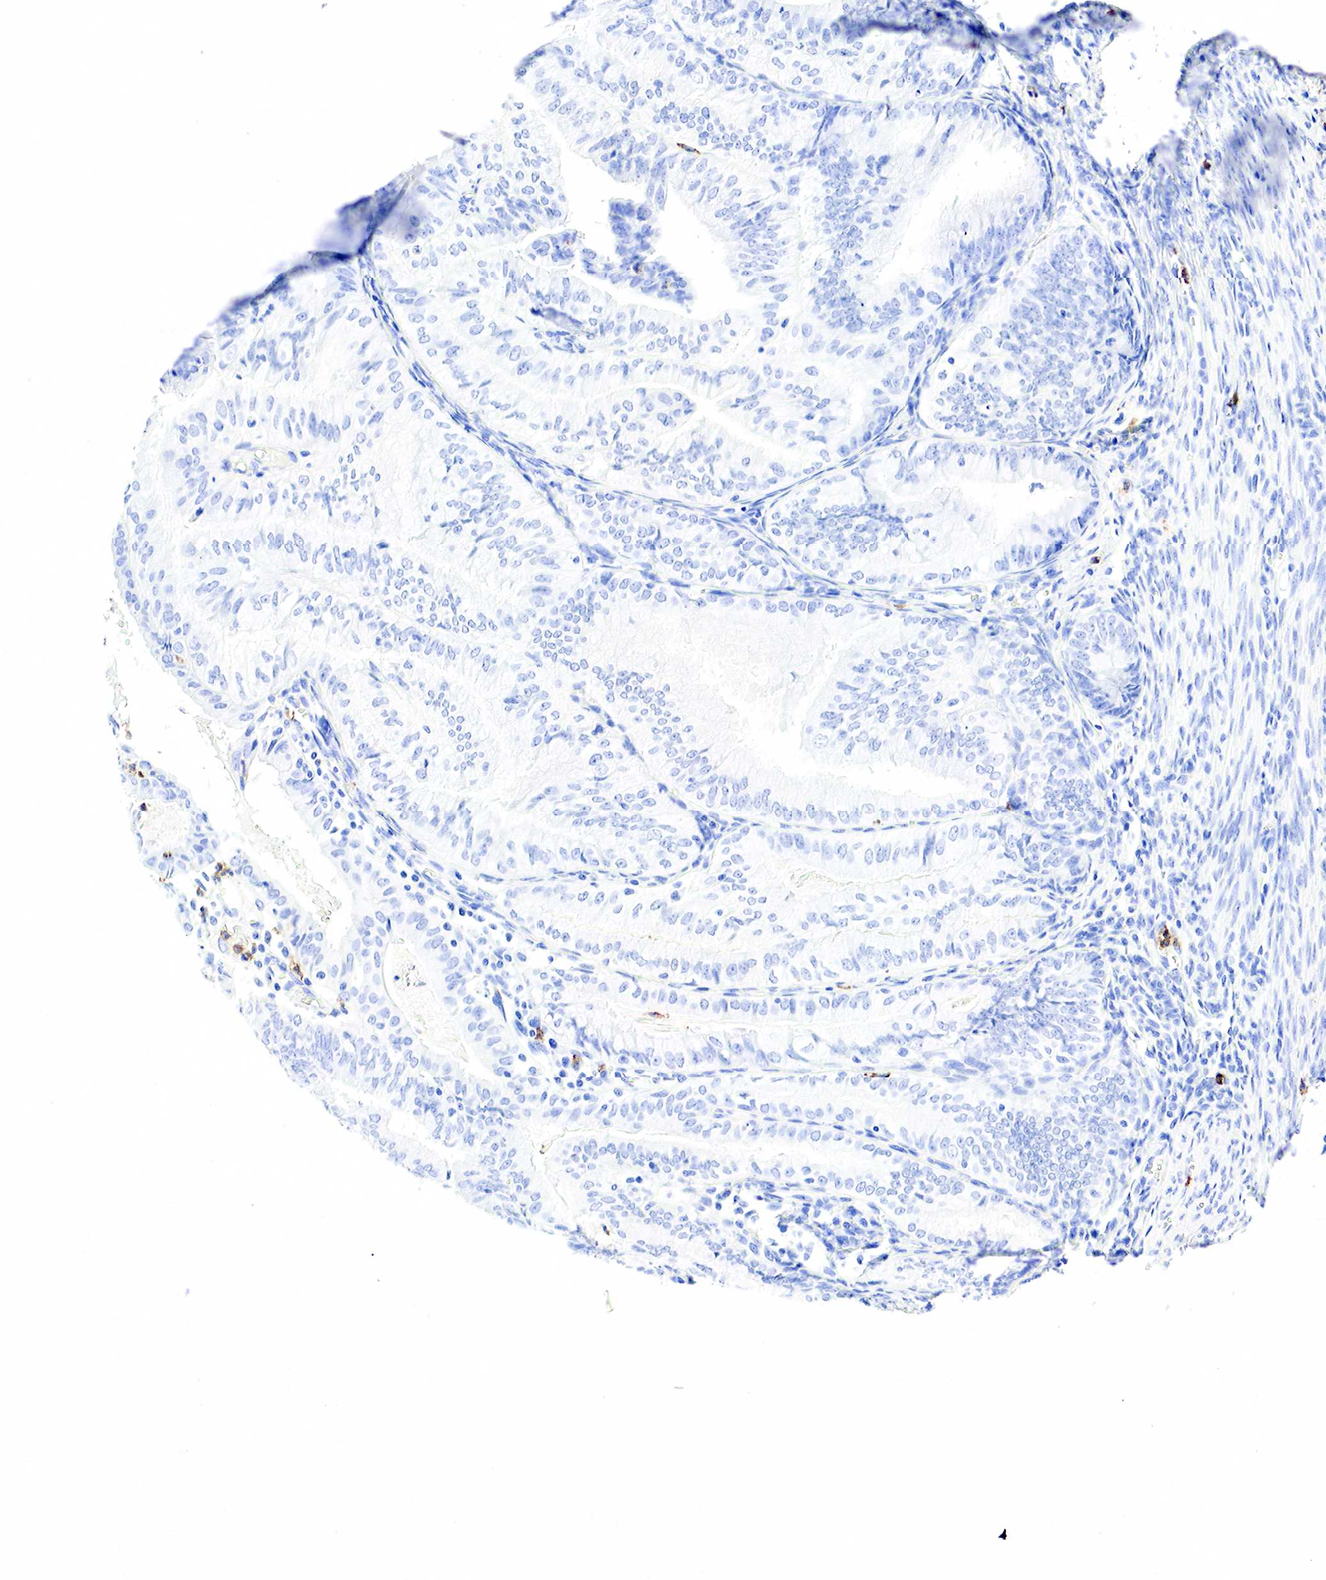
{"staining": {"intensity": "negative", "quantity": "none", "location": "none"}, "tissue": "endometrial cancer", "cell_type": "Tumor cells", "image_type": "cancer", "snomed": [{"axis": "morphology", "description": "Adenocarcinoma, NOS"}, {"axis": "topography", "description": "Endometrium"}], "caption": "Image shows no significant protein expression in tumor cells of endometrial cancer.", "gene": "FUT4", "patient": {"sex": "female", "age": 66}}